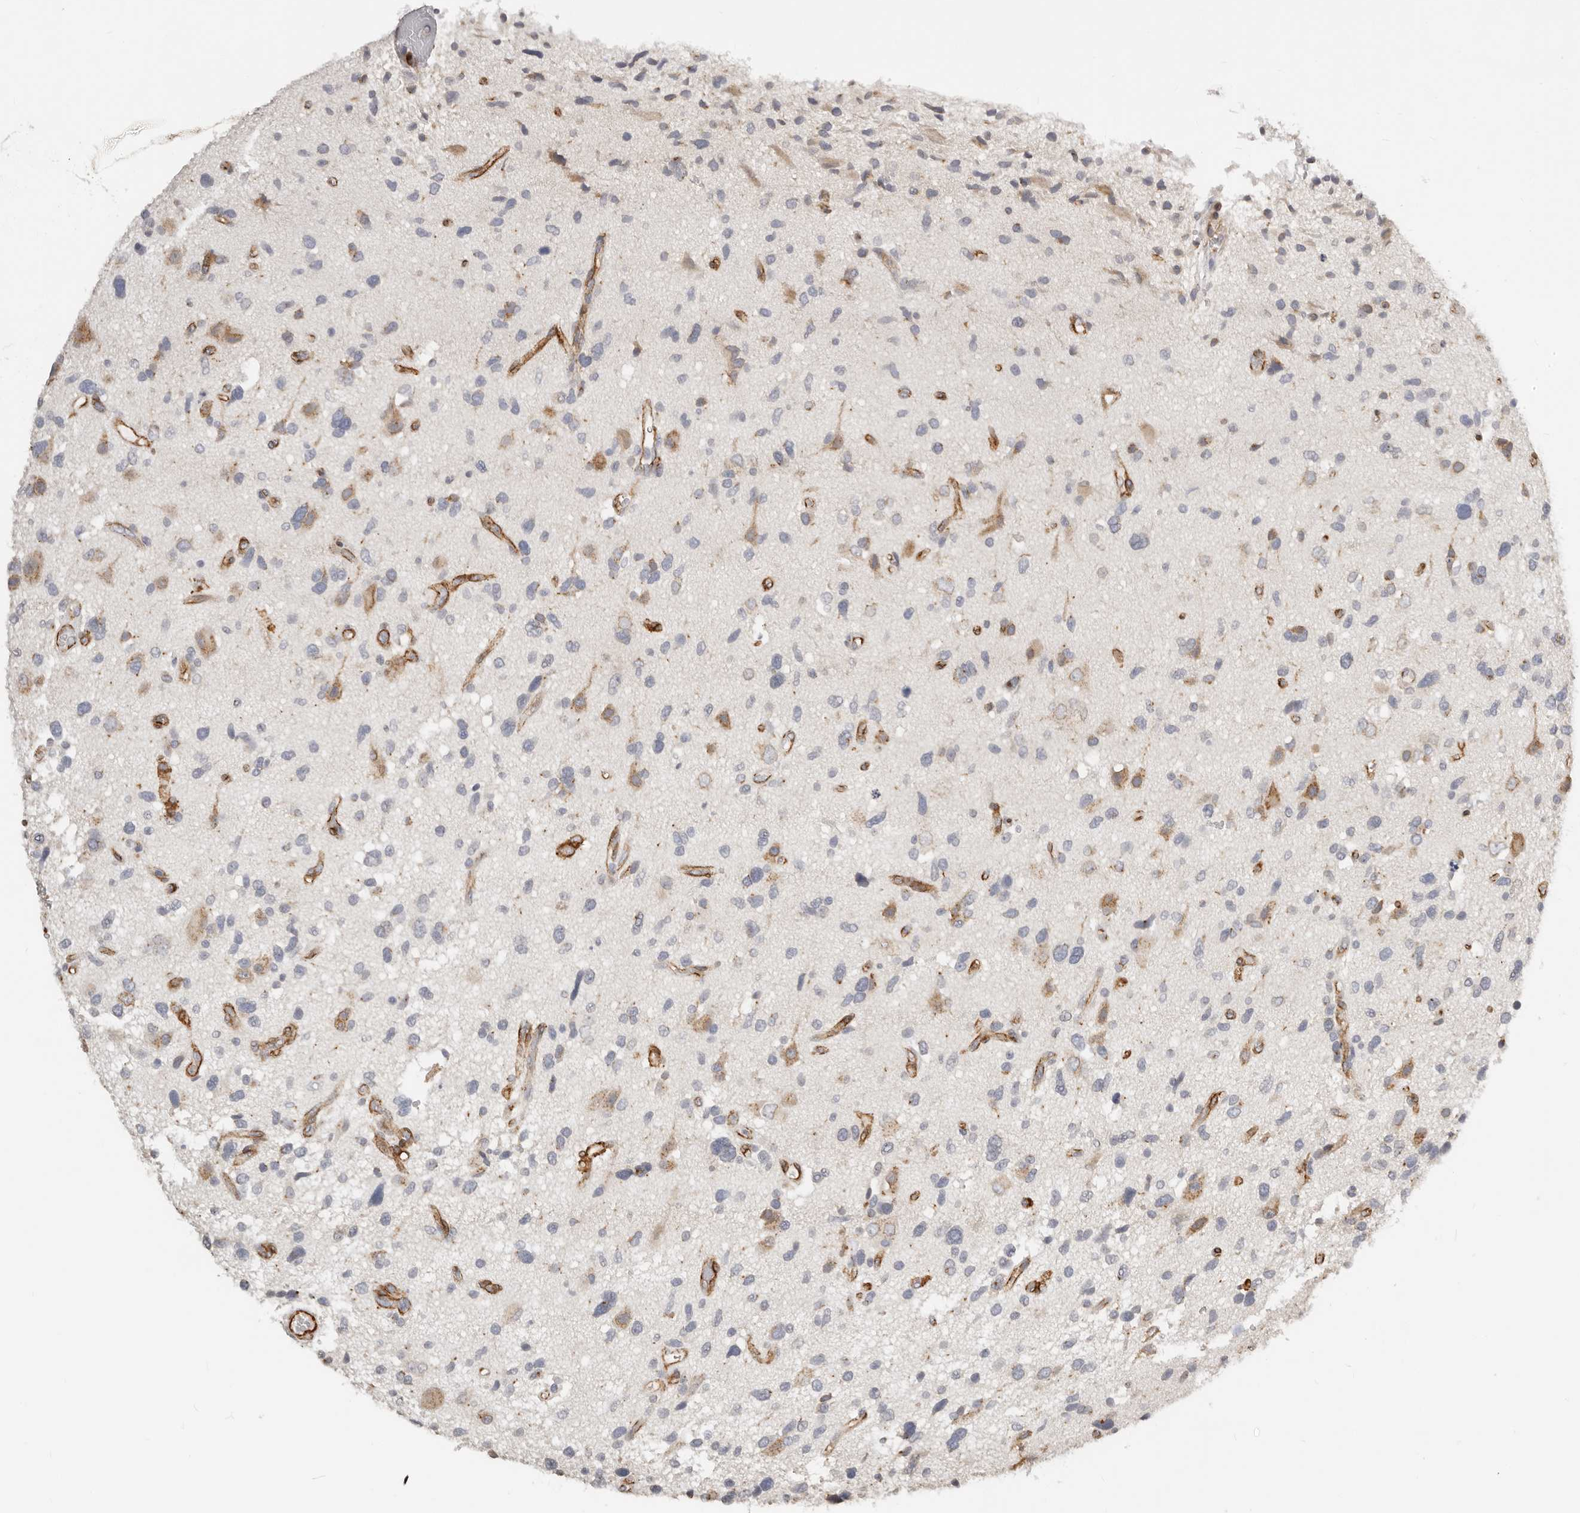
{"staining": {"intensity": "weak", "quantity": "<25%", "location": "cytoplasmic/membranous"}, "tissue": "glioma", "cell_type": "Tumor cells", "image_type": "cancer", "snomed": [{"axis": "morphology", "description": "Glioma, malignant, High grade"}, {"axis": "topography", "description": "Brain"}], "caption": "Micrograph shows no protein positivity in tumor cells of malignant glioma (high-grade) tissue. (Stains: DAB immunohistochemistry (IHC) with hematoxylin counter stain, Microscopy: brightfield microscopy at high magnification).", "gene": "RABAC1", "patient": {"sex": "male", "age": 33}}